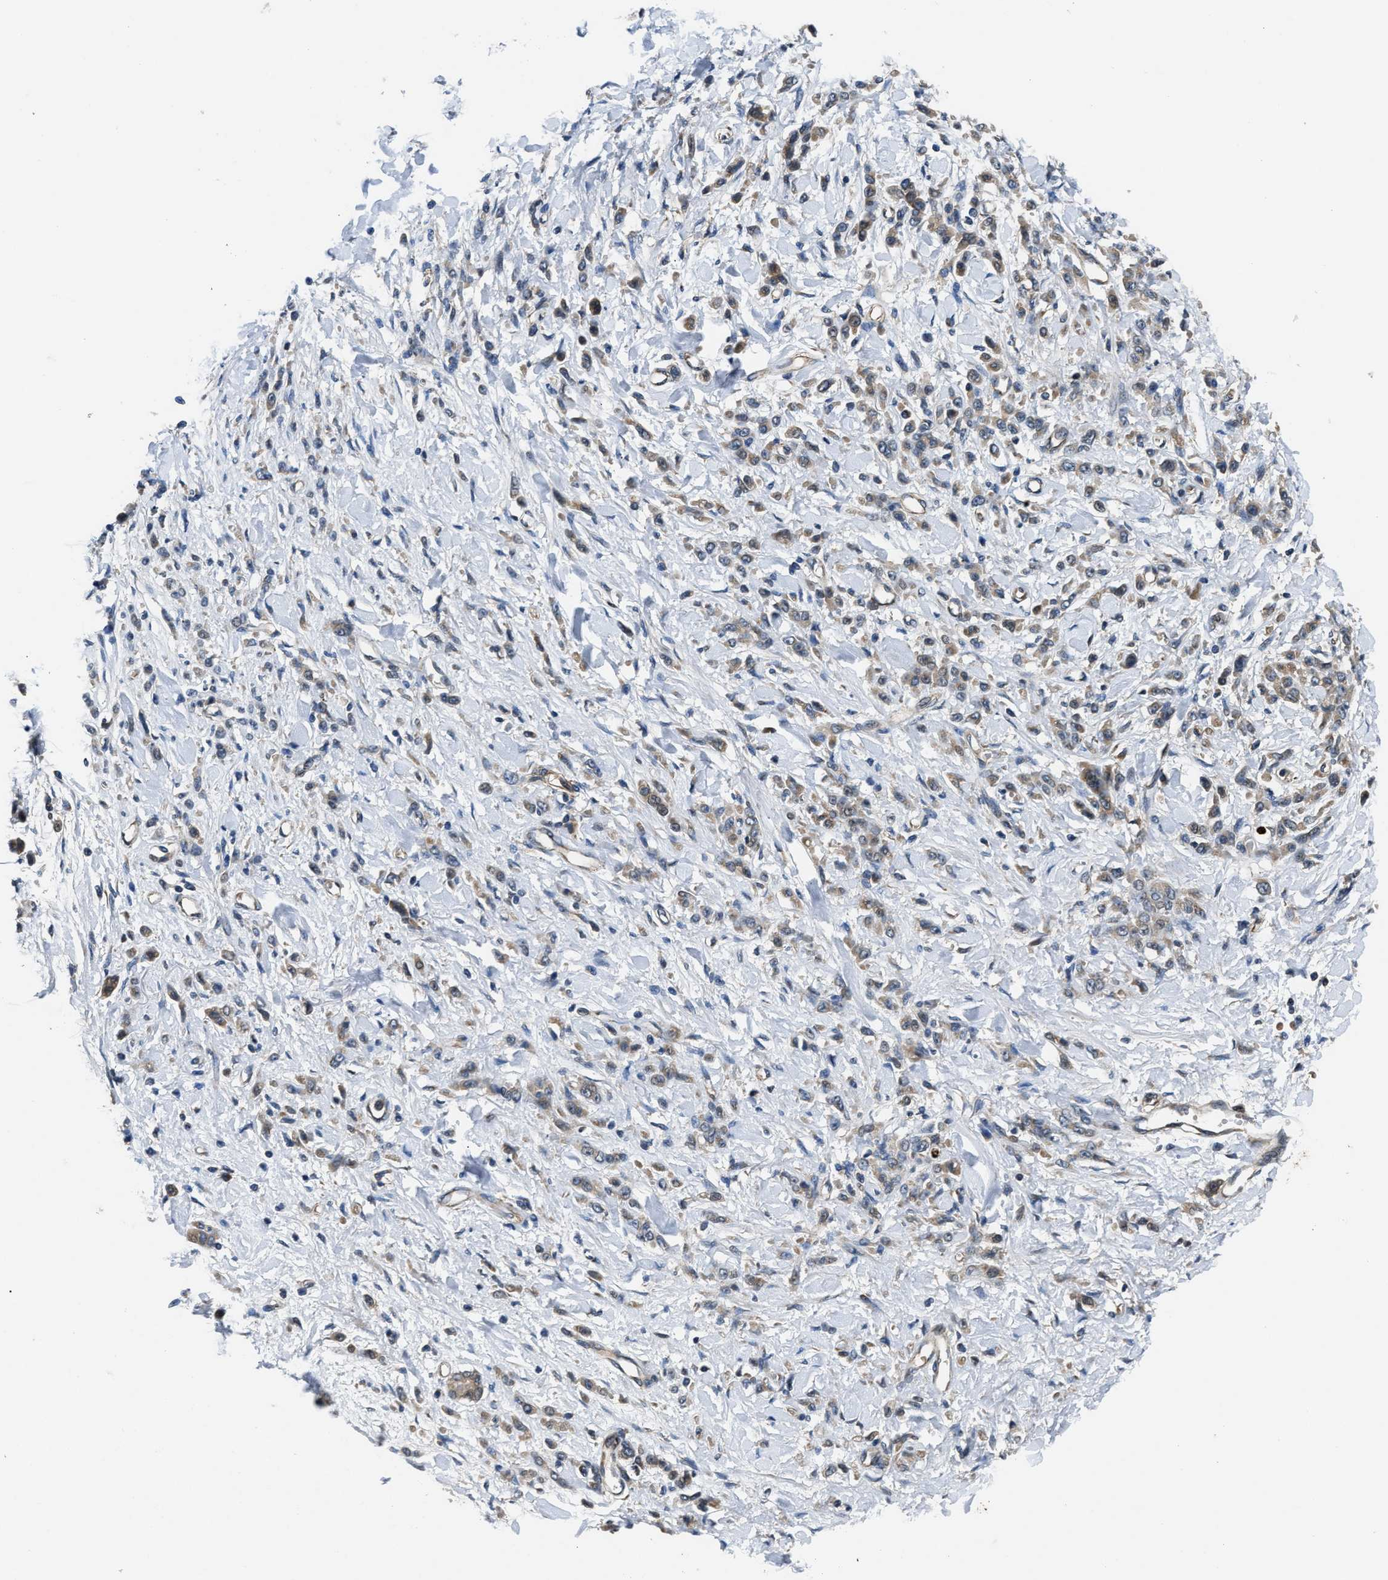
{"staining": {"intensity": "weak", "quantity": "25%-75%", "location": "cytoplasmic/membranous"}, "tissue": "stomach cancer", "cell_type": "Tumor cells", "image_type": "cancer", "snomed": [{"axis": "morphology", "description": "Normal tissue, NOS"}, {"axis": "morphology", "description": "Adenocarcinoma, NOS"}, {"axis": "topography", "description": "Stomach"}], "caption": "Immunohistochemistry (IHC) of stomach cancer shows low levels of weak cytoplasmic/membranous staining in approximately 25%-75% of tumor cells.", "gene": "PNPLA8", "patient": {"sex": "male", "age": 82}}